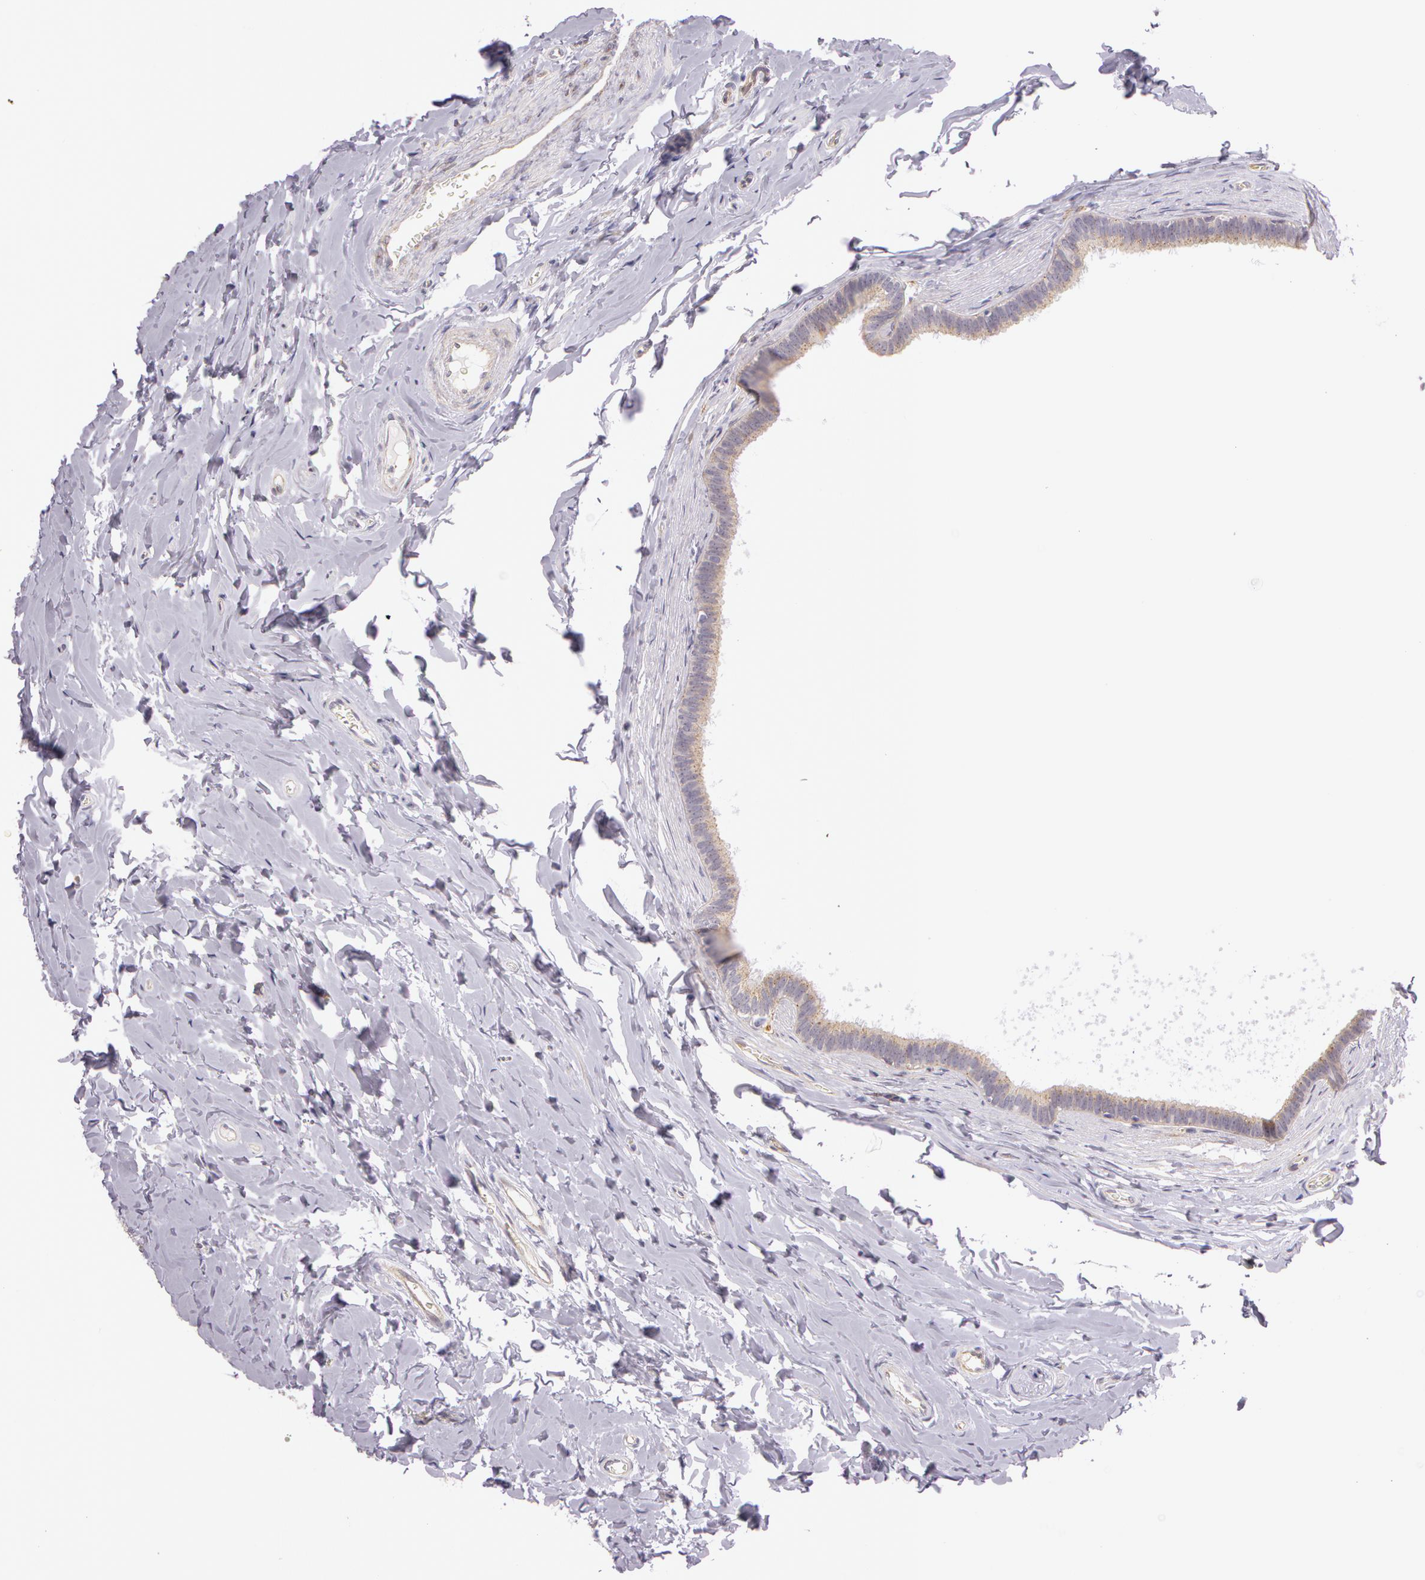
{"staining": {"intensity": "moderate", "quantity": ">75%", "location": "cytoplasmic/membranous"}, "tissue": "epididymis", "cell_type": "Glandular cells", "image_type": "normal", "snomed": [{"axis": "morphology", "description": "Normal tissue, NOS"}, {"axis": "topography", "description": "Epididymis"}], "caption": "IHC histopathology image of unremarkable epididymis stained for a protein (brown), which shows medium levels of moderate cytoplasmic/membranous staining in approximately >75% of glandular cells.", "gene": "APP", "patient": {"sex": "male", "age": 26}}